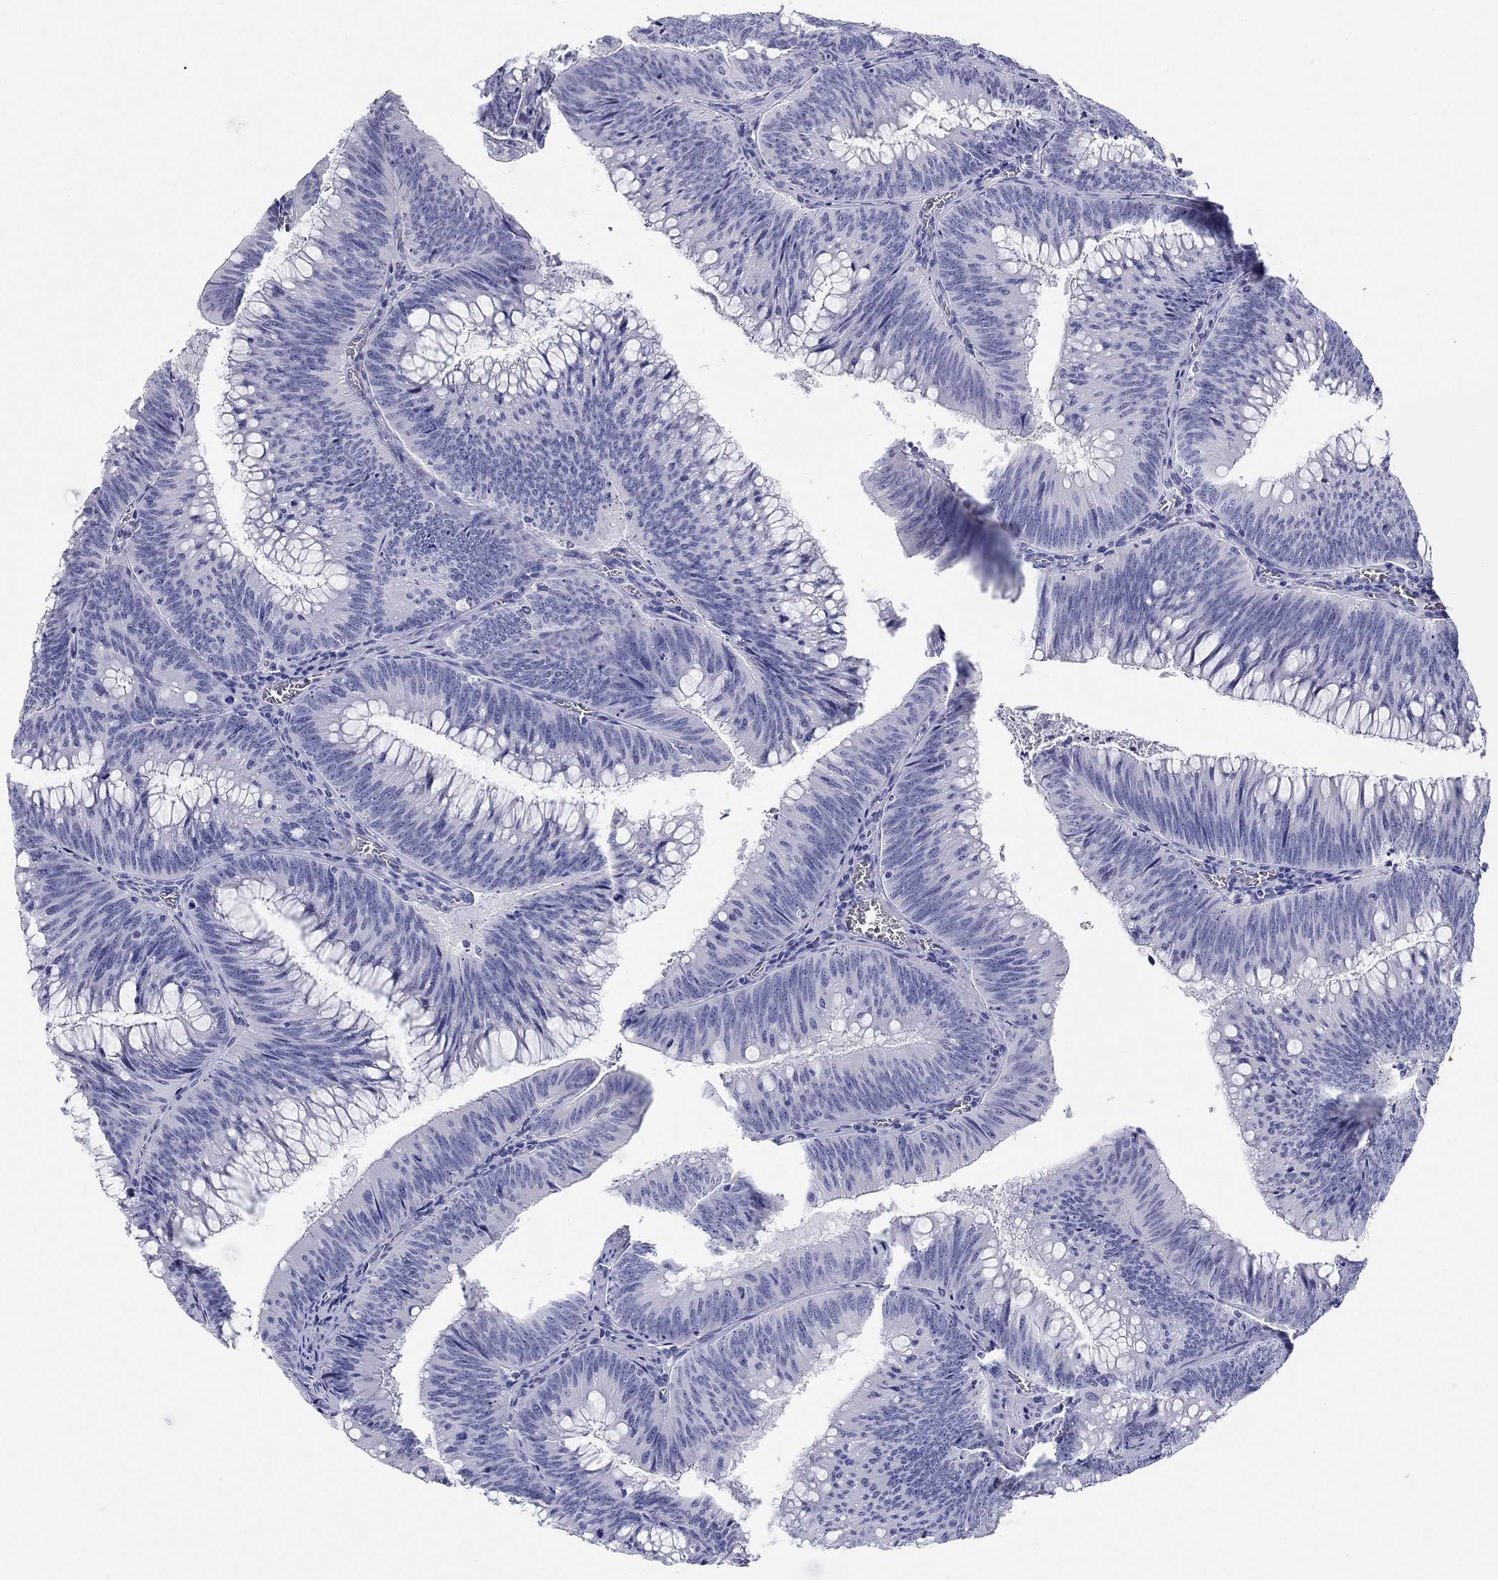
{"staining": {"intensity": "negative", "quantity": "none", "location": "none"}, "tissue": "colorectal cancer", "cell_type": "Tumor cells", "image_type": "cancer", "snomed": [{"axis": "morphology", "description": "Adenocarcinoma, NOS"}, {"axis": "topography", "description": "Rectum"}], "caption": "The immunohistochemistry (IHC) photomicrograph has no significant positivity in tumor cells of colorectal cancer (adenocarcinoma) tissue. (DAB (3,3'-diaminobenzidine) immunohistochemistry (IHC), high magnification).", "gene": "LAMP5", "patient": {"sex": "female", "age": 72}}